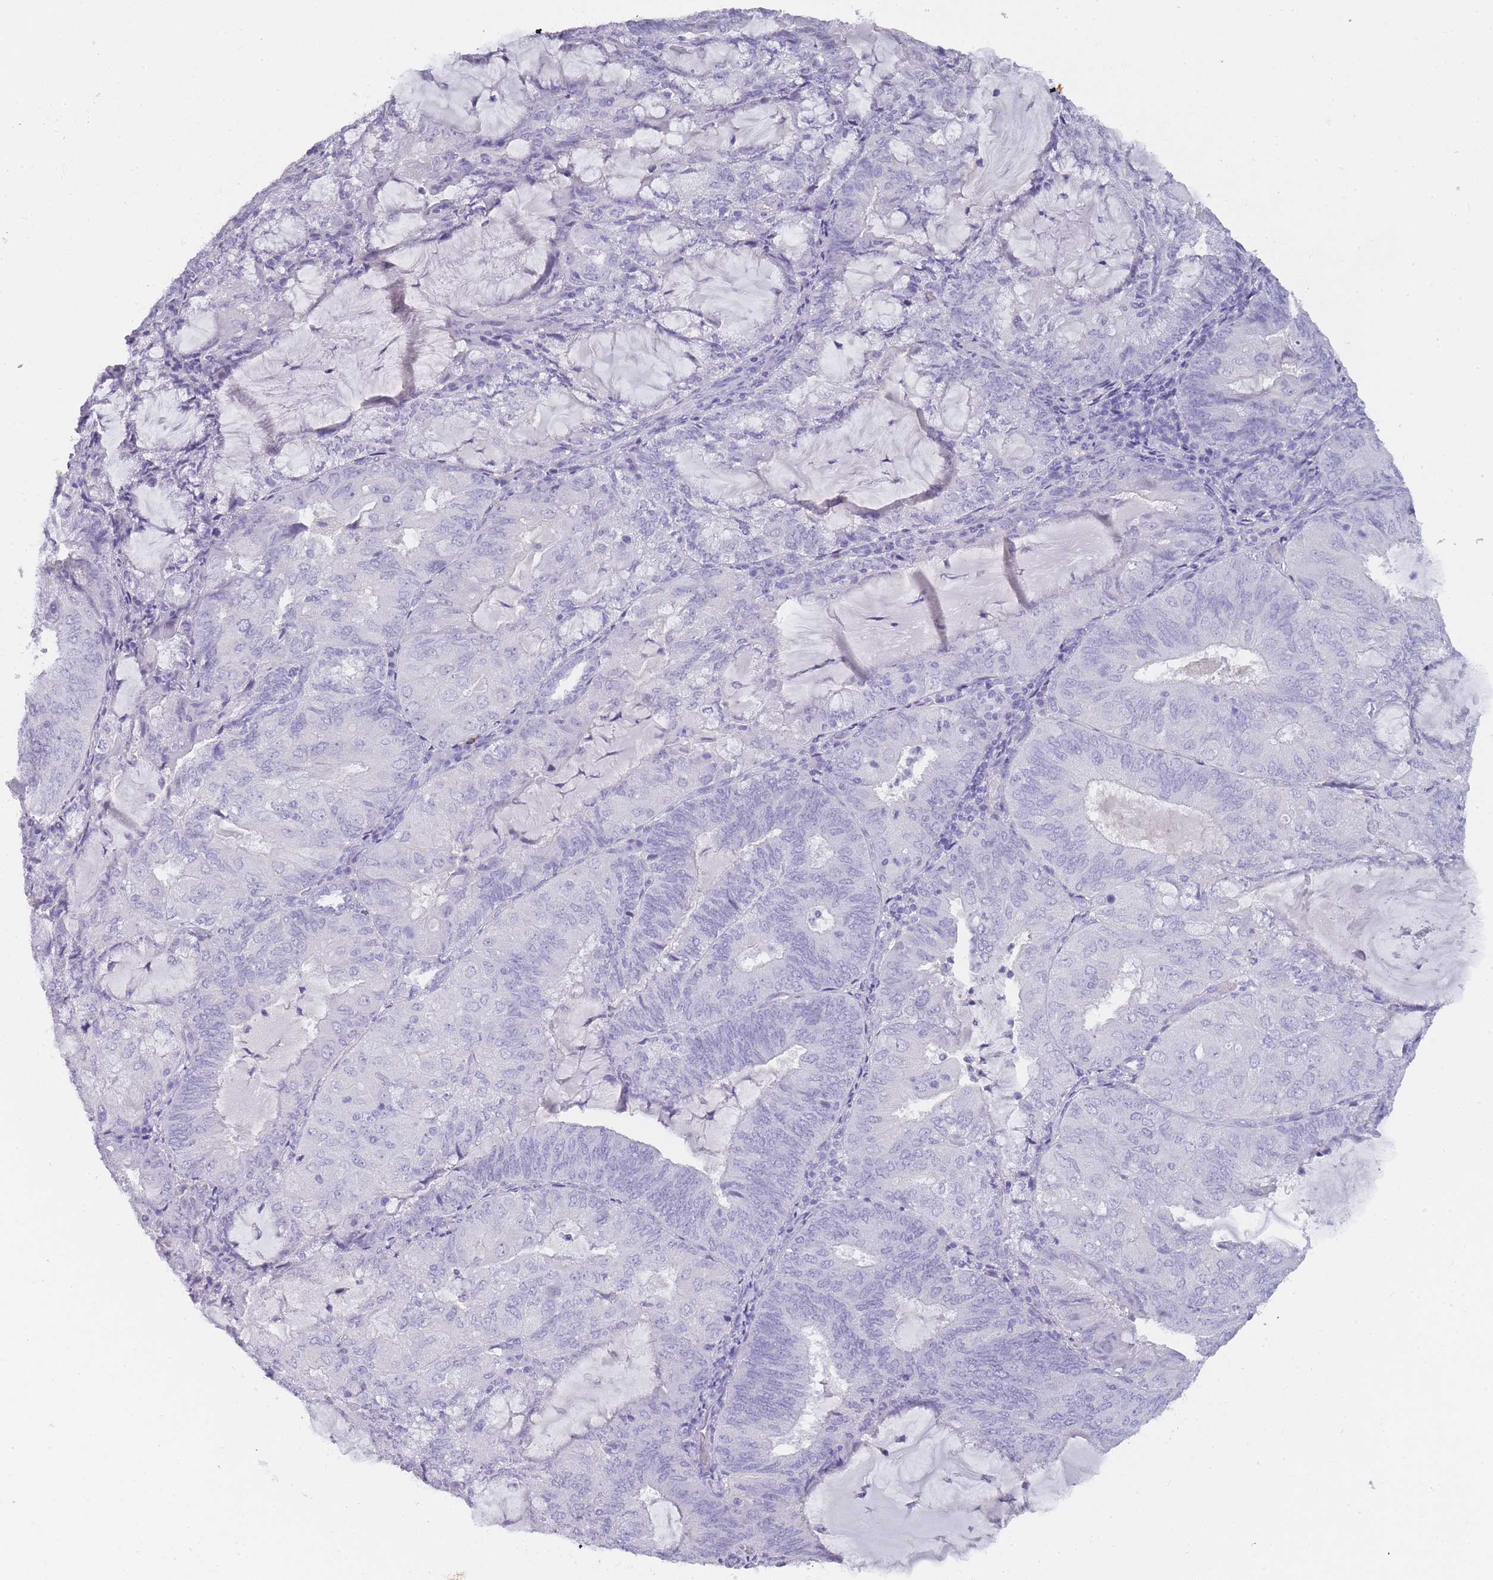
{"staining": {"intensity": "negative", "quantity": "none", "location": "none"}, "tissue": "endometrial cancer", "cell_type": "Tumor cells", "image_type": "cancer", "snomed": [{"axis": "morphology", "description": "Adenocarcinoma, NOS"}, {"axis": "topography", "description": "Endometrium"}], "caption": "This image is of endometrial adenocarcinoma stained with IHC to label a protein in brown with the nuclei are counter-stained blue. There is no staining in tumor cells. The staining was performed using DAB to visualize the protein expression in brown, while the nuclei were stained in blue with hematoxylin (Magnification: 20x).", "gene": "TCP11", "patient": {"sex": "female", "age": 81}}